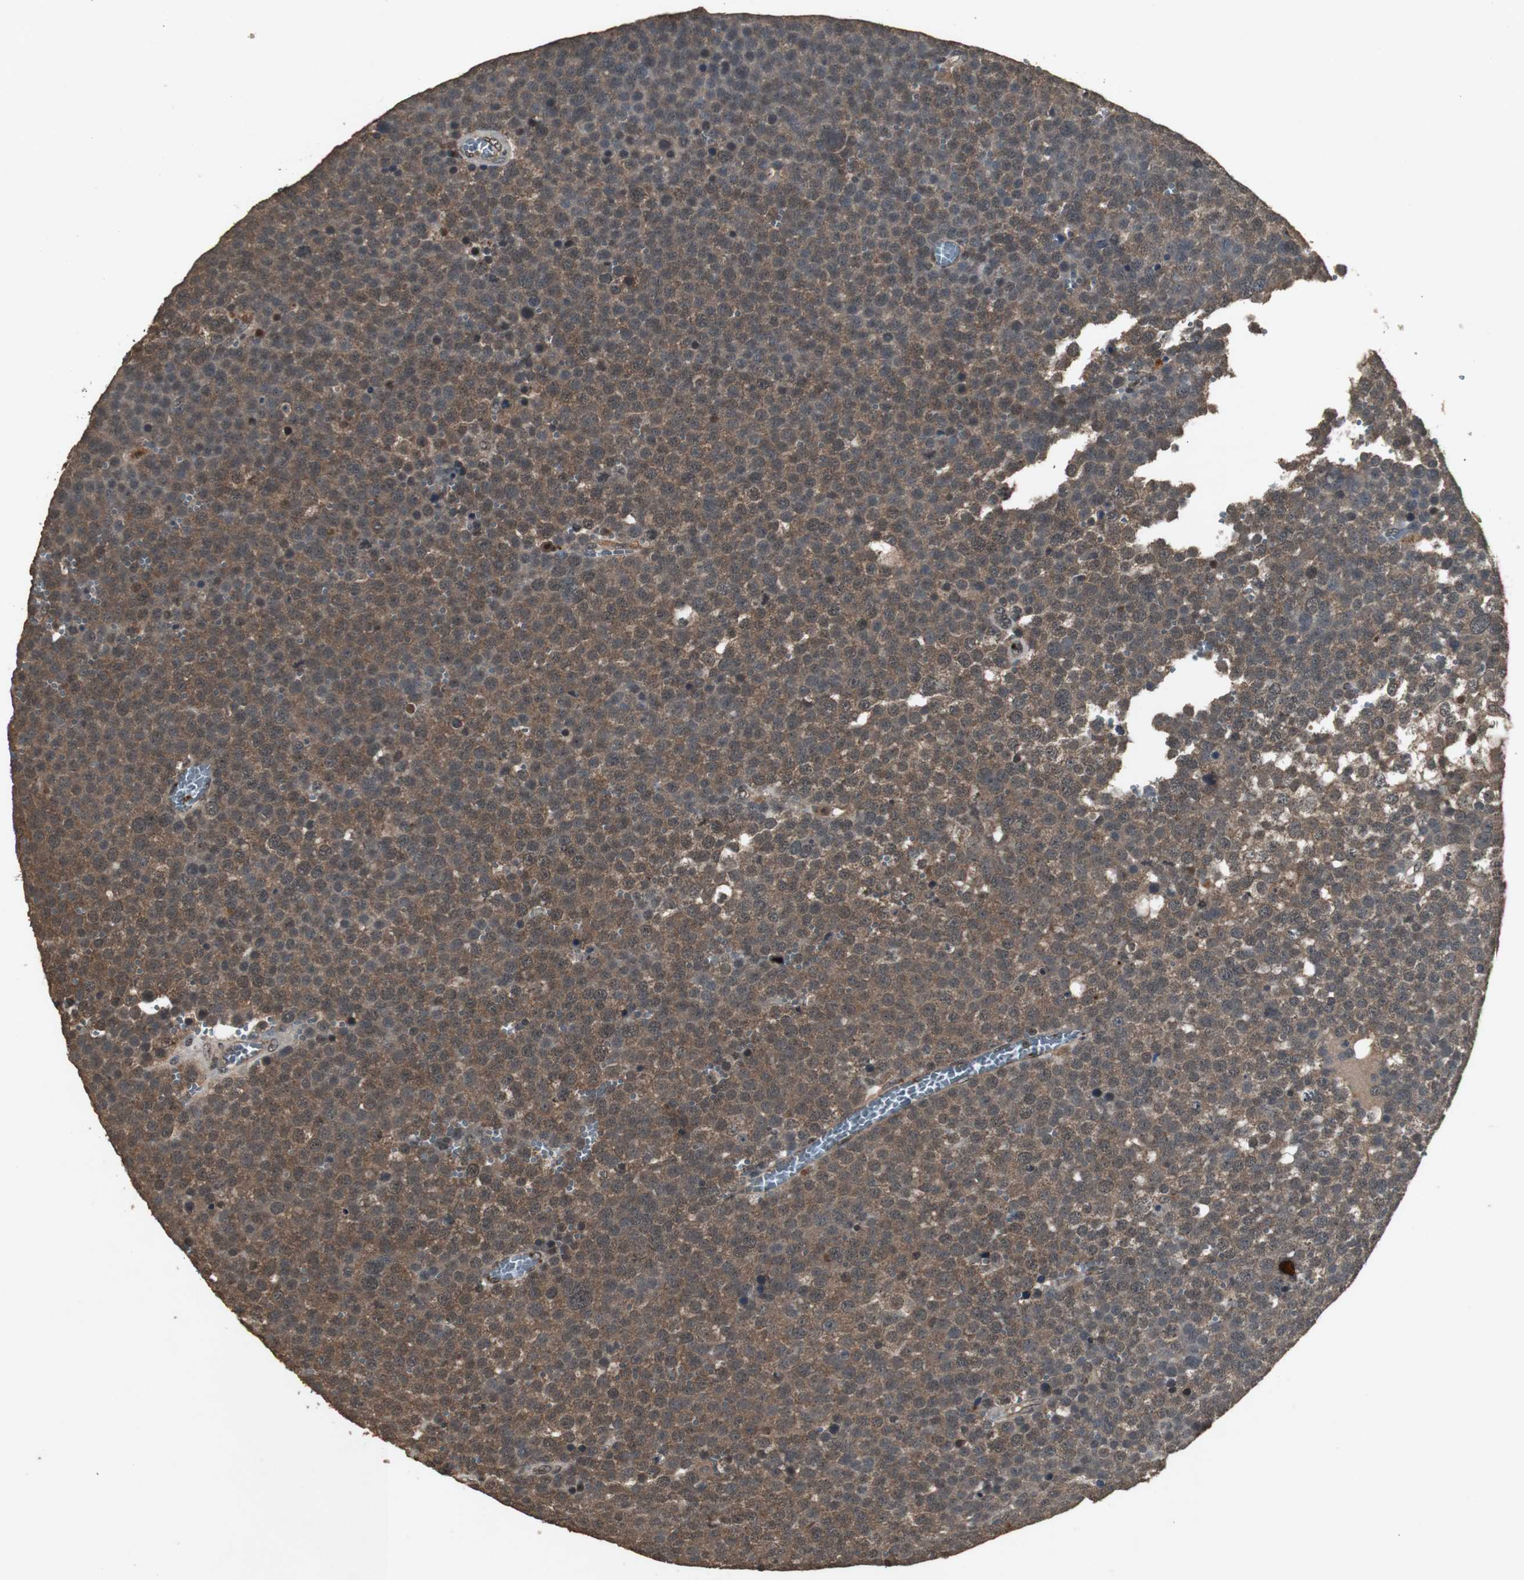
{"staining": {"intensity": "moderate", "quantity": ">75%", "location": "cytoplasmic/membranous,nuclear"}, "tissue": "testis cancer", "cell_type": "Tumor cells", "image_type": "cancer", "snomed": [{"axis": "morphology", "description": "Seminoma, NOS"}, {"axis": "topography", "description": "Testis"}], "caption": "Testis cancer (seminoma) stained for a protein (brown) reveals moderate cytoplasmic/membranous and nuclear positive staining in approximately >75% of tumor cells.", "gene": "EMX1", "patient": {"sex": "male", "age": 71}}